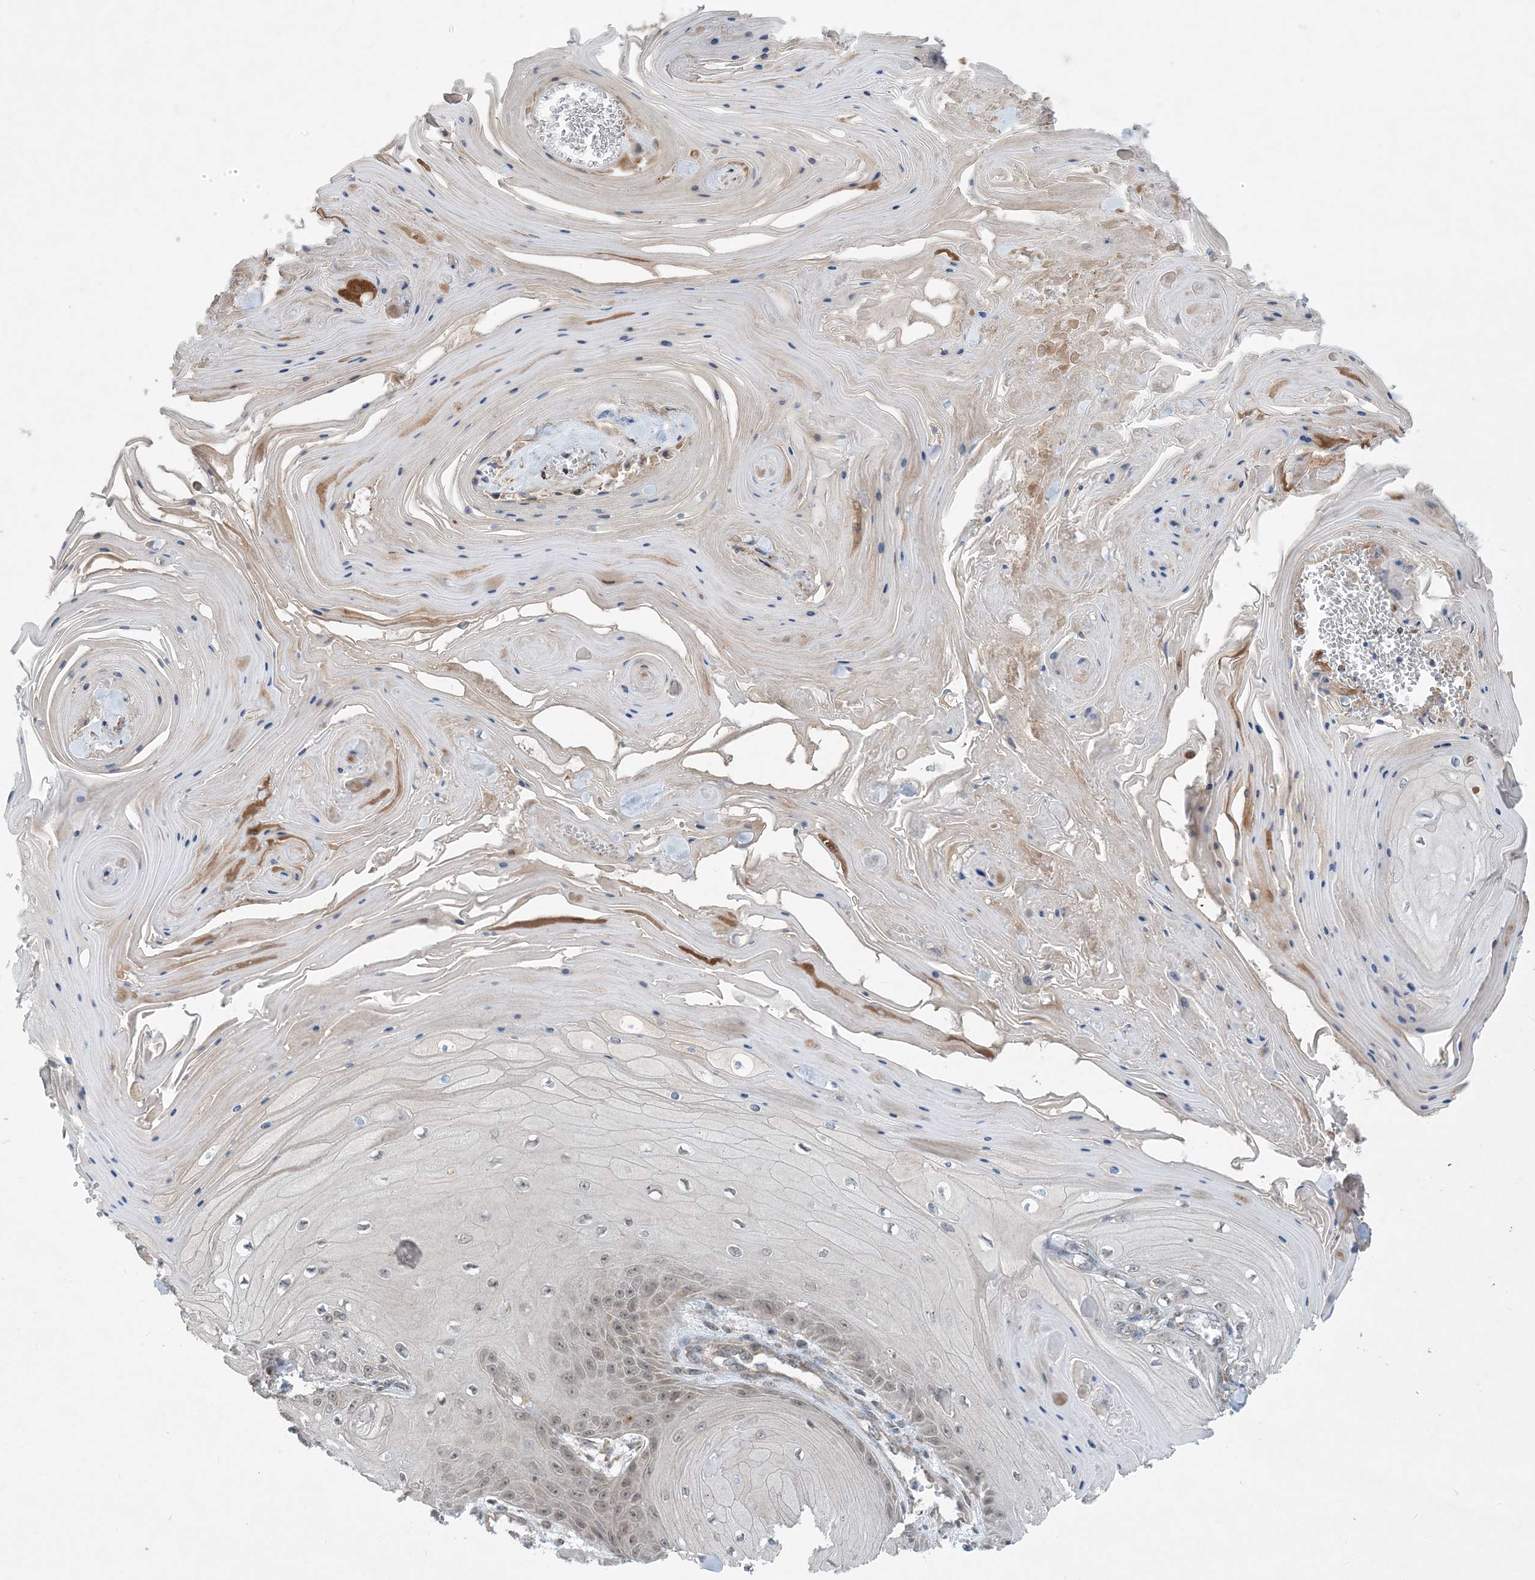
{"staining": {"intensity": "weak", "quantity": "25%-75%", "location": "nuclear"}, "tissue": "skin cancer", "cell_type": "Tumor cells", "image_type": "cancer", "snomed": [{"axis": "morphology", "description": "Squamous cell carcinoma, NOS"}, {"axis": "topography", "description": "Skin"}], "caption": "Protein staining of squamous cell carcinoma (skin) tissue shows weak nuclear staining in about 25%-75% of tumor cells.", "gene": "PHOSPHO2", "patient": {"sex": "male", "age": 74}}